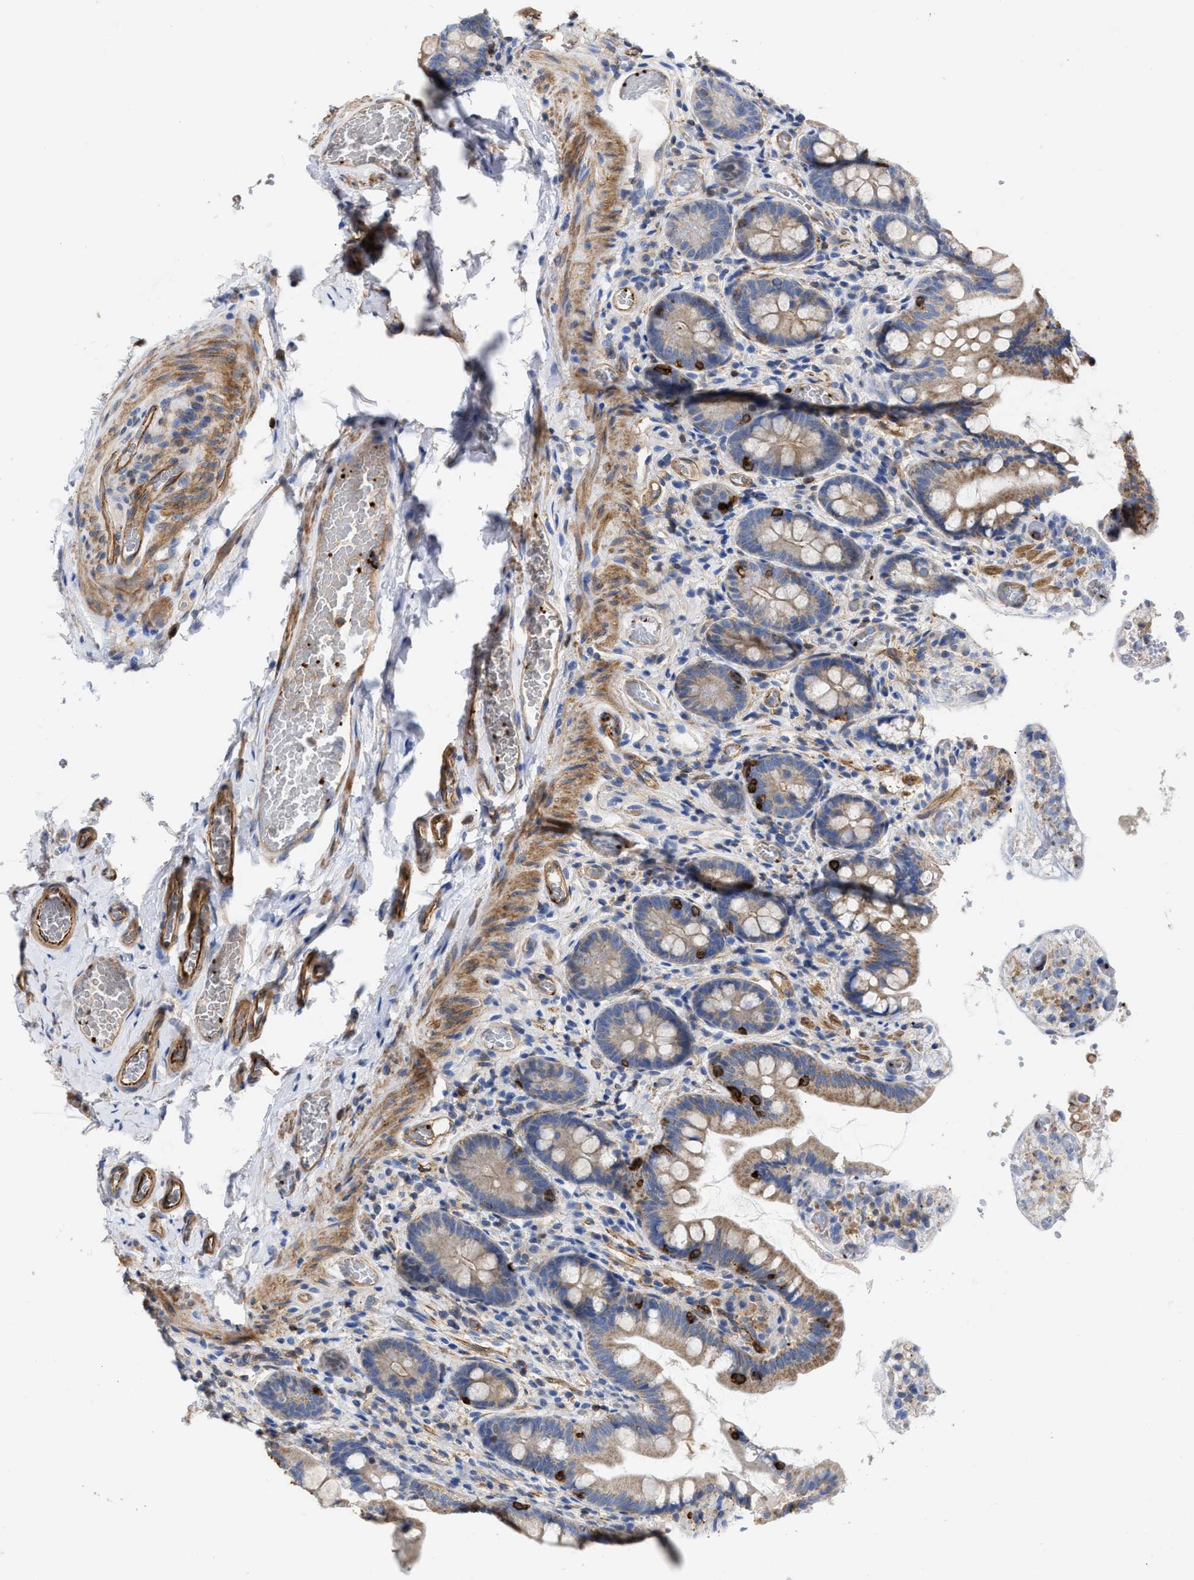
{"staining": {"intensity": "moderate", "quantity": "<25%", "location": "cytoplasmic/membranous"}, "tissue": "small intestine", "cell_type": "Glandular cells", "image_type": "normal", "snomed": [{"axis": "morphology", "description": "Normal tissue, NOS"}, {"axis": "topography", "description": "Small intestine"}], "caption": "Glandular cells demonstrate low levels of moderate cytoplasmic/membranous positivity in approximately <25% of cells in unremarkable small intestine. Using DAB (brown) and hematoxylin (blue) stains, captured at high magnification using brightfield microscopy.", "gene": "HS3ST5", "patient": {"sex": "female", "age": 56}}